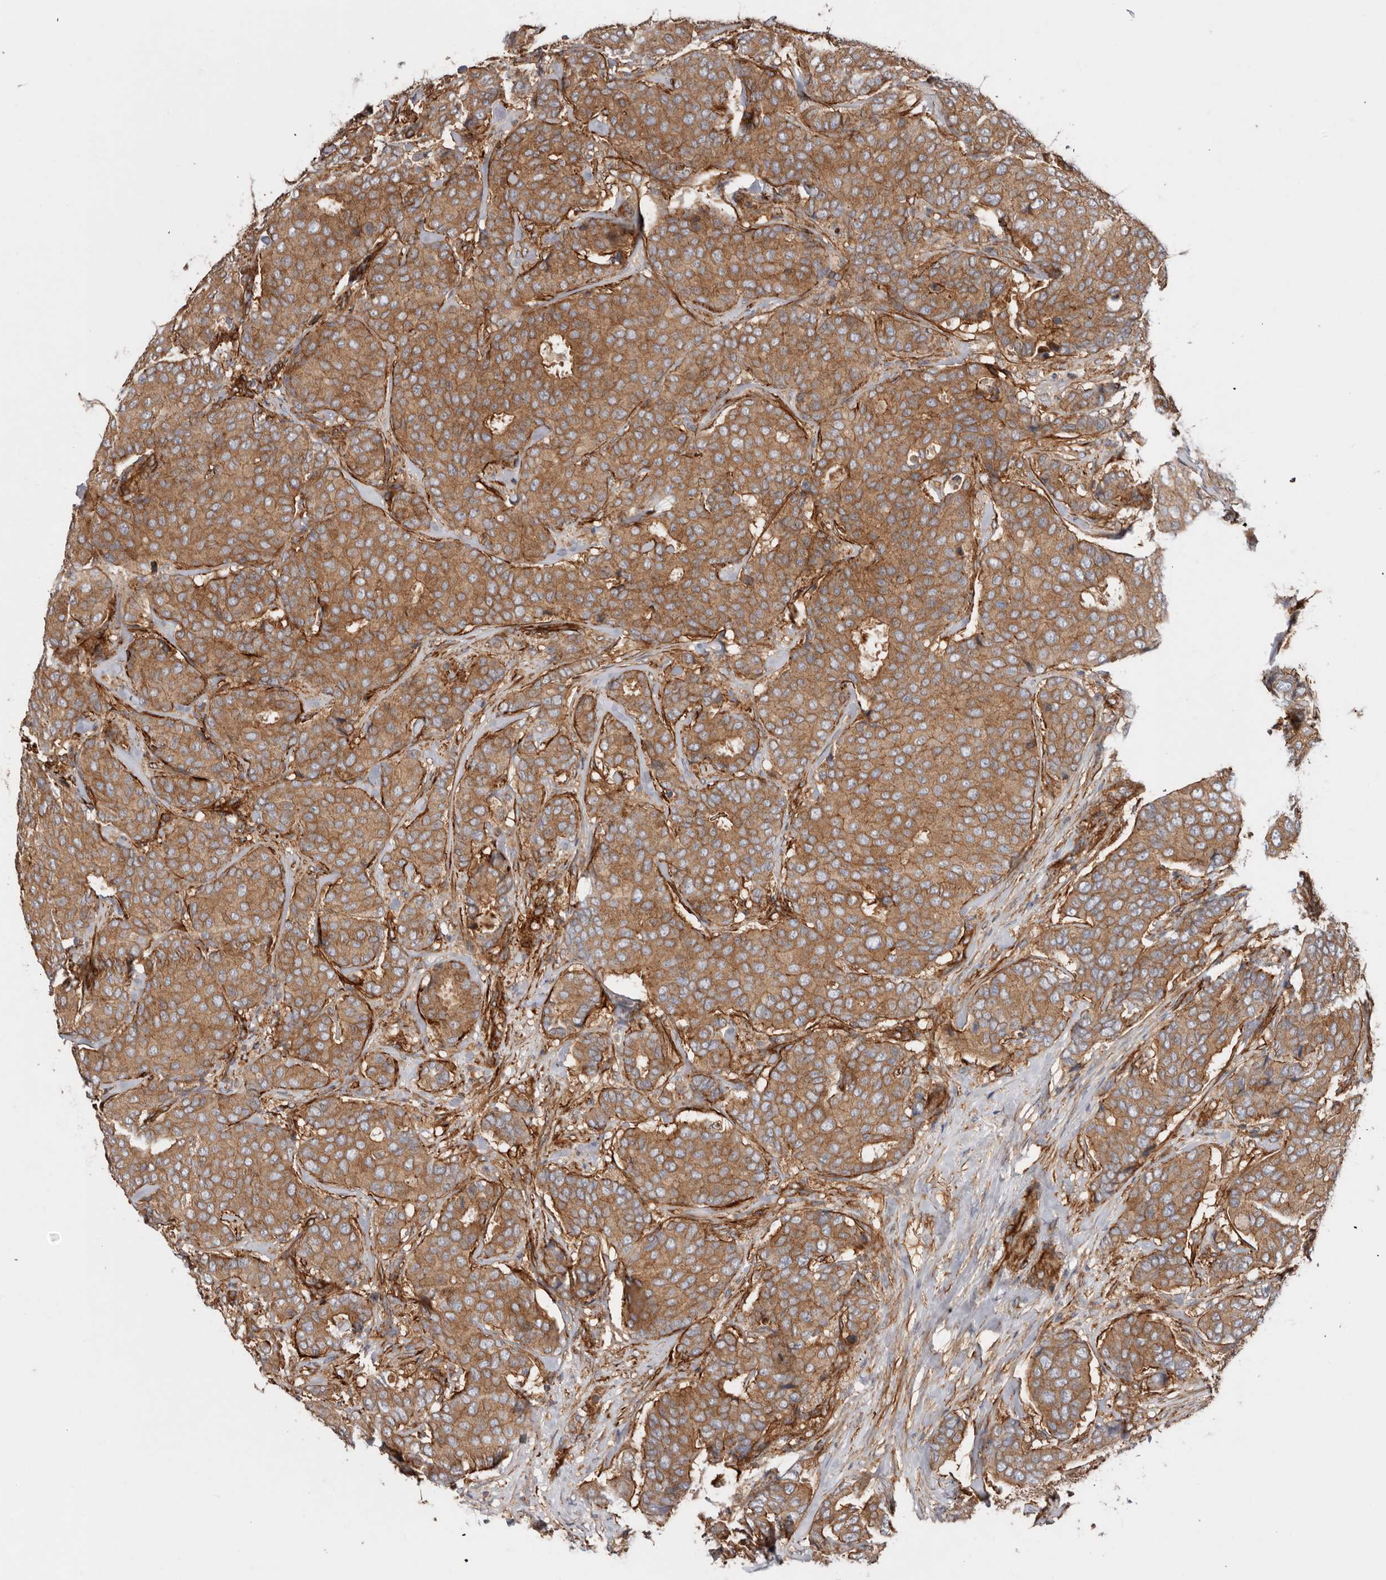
{"staining": {"intensity": "moderate", "quantity": ">75%", "location": "cytoplasmic/membranous"}, "tissue": "breast cancer", "cell_type": "Tumor cells", "image_type": "cancer", "snomed": [{"axis": "morphology", "description": "Duct carcinoma"}, {"axis": "topography", "description": "Breast"}], "caption": "Moderate cytoplasmic/membranous positivity is seen in about >75% of tumor cells in breast cancer (infiltrating ductal carcinoma).", "gene": "TMC7", "patient": {"sex": "female", "age": 75}}